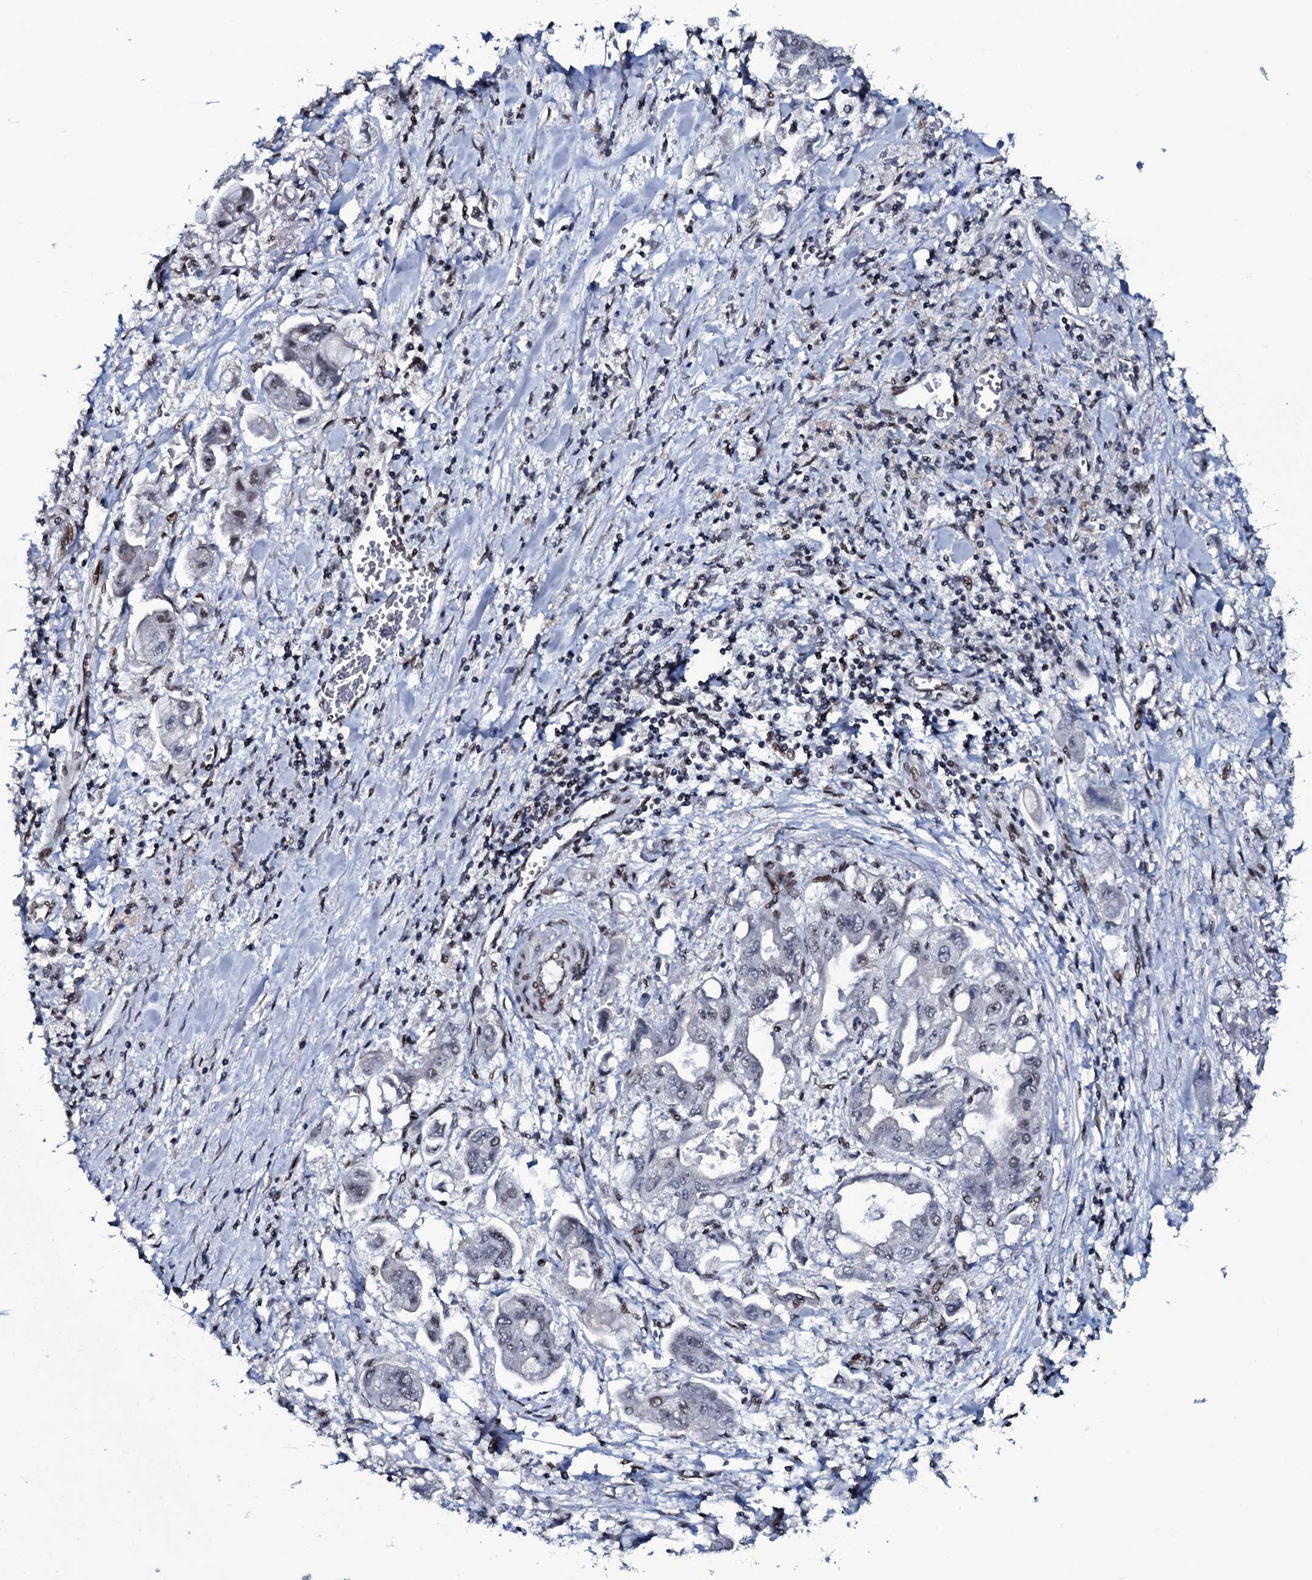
{"staining": {"intensity": "negative", "quantity": "none", "location": "none"}, "tissue": "stomach cancer", "cell_type": "Tumor cells", "image_type": "cancer", "snomed": [{"axis": "morphology", "description": "Adenocarcinoma, NOS"}, {"axis": "topography", "description": "Stomach"}], "caption": "Stomach cancer was stained to show a protein in brown. There is no significant positivity in tumor cells.", "gene": "ZMIZ2", "patient": {"sex": "male", "age": 62}}